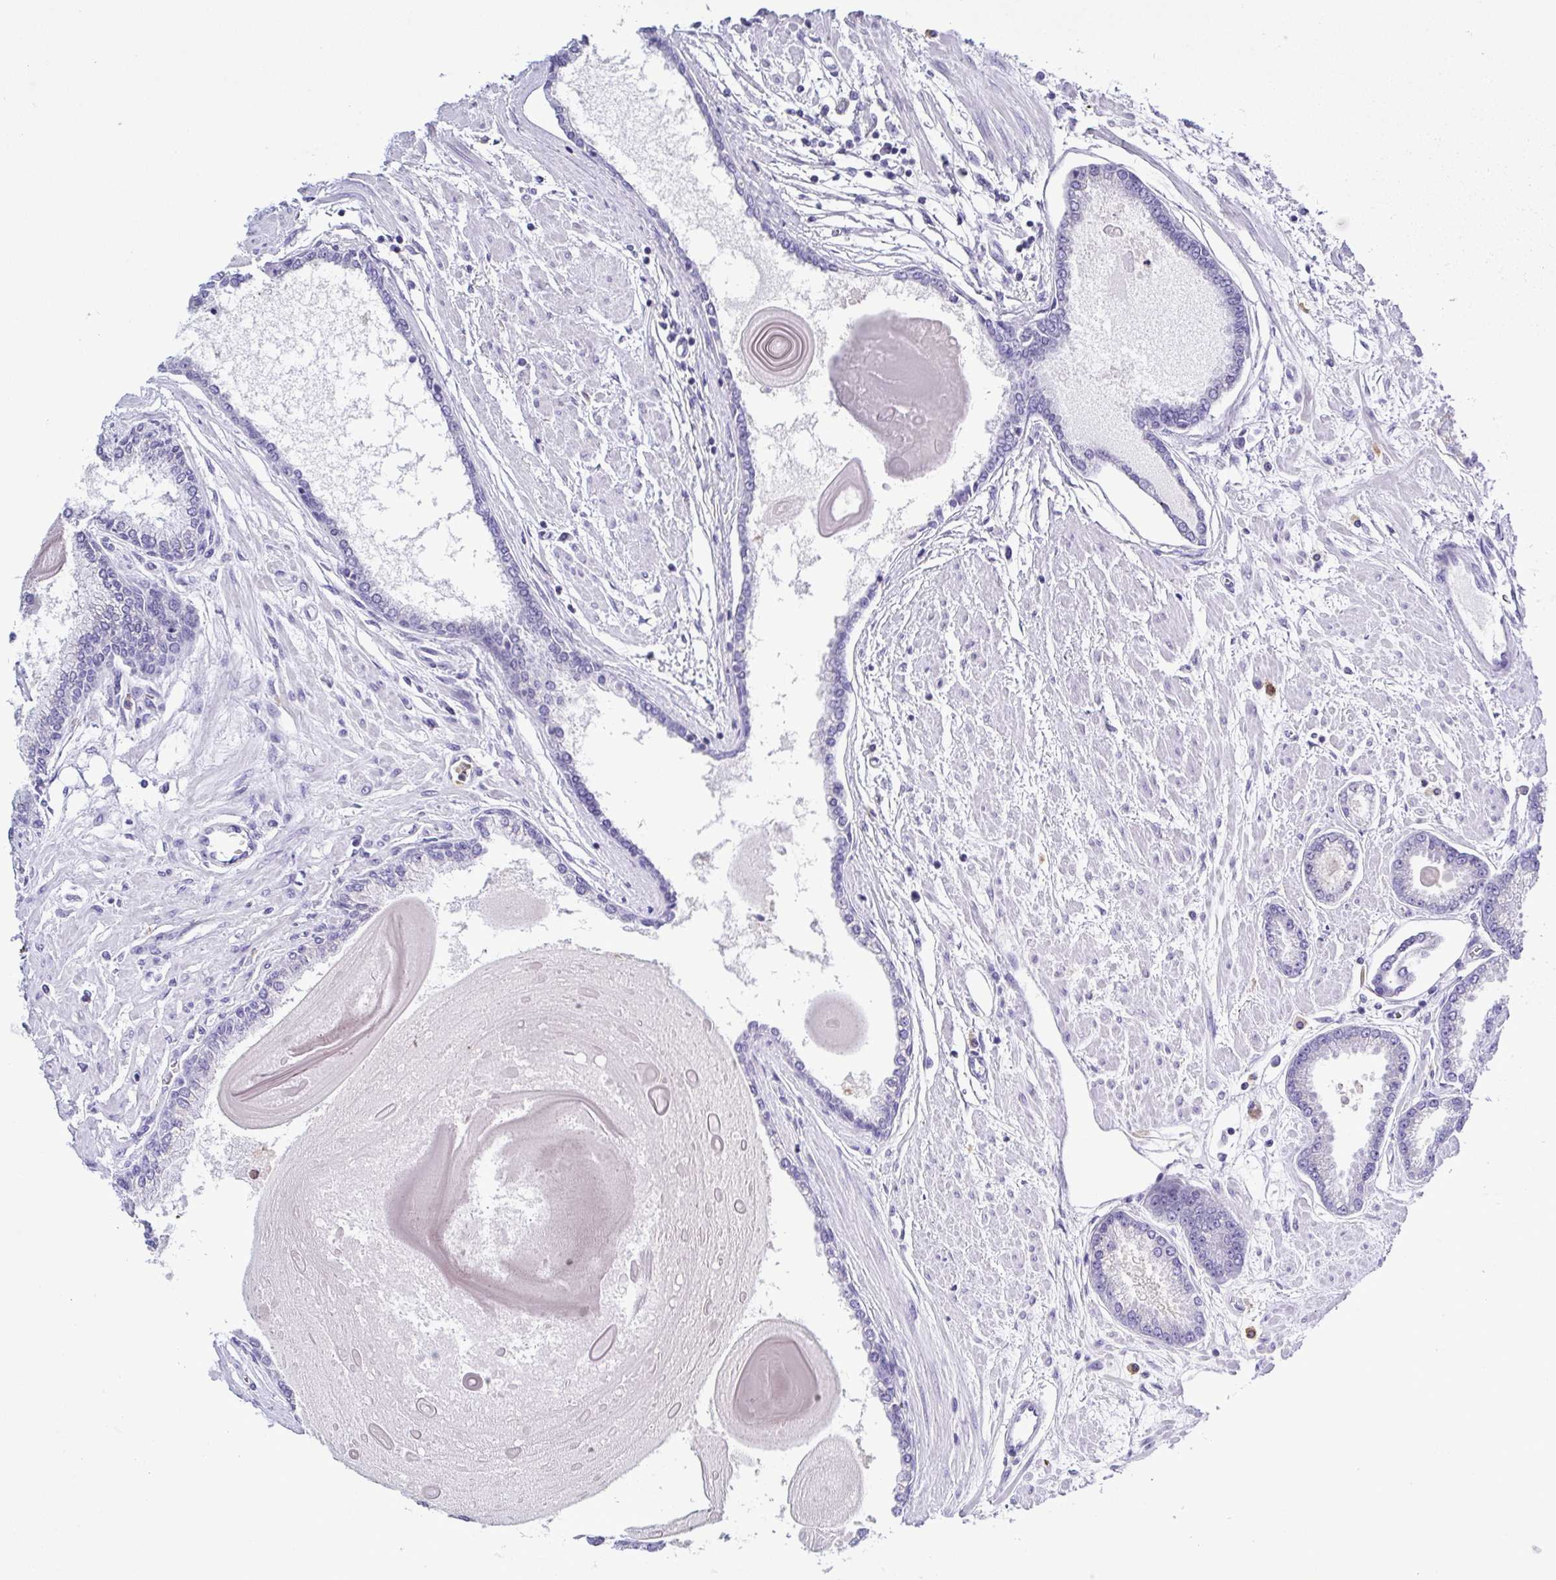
{"staining": {"intensity": "negative", "quantity": "none", "location": "none"}, "tissue": "prostate cancer", "cell_type": "Tumor cells", "image_type": "cancer", "snomed": [{"axis": "morphology", "description": "Adenocarcinoma, Low grade"}, {"axis": "topography", "description": "Prostate"}], "caption": "A high-resolution histopathology image shows immunohistochemistry (IHC) staining of prostate cancer (low-grade adenocarcinoma), which demonstrates no significant positivity in tumor cells.", "gene": "PGLYRP1", "patient": {"sex": "male", "age": 67}}